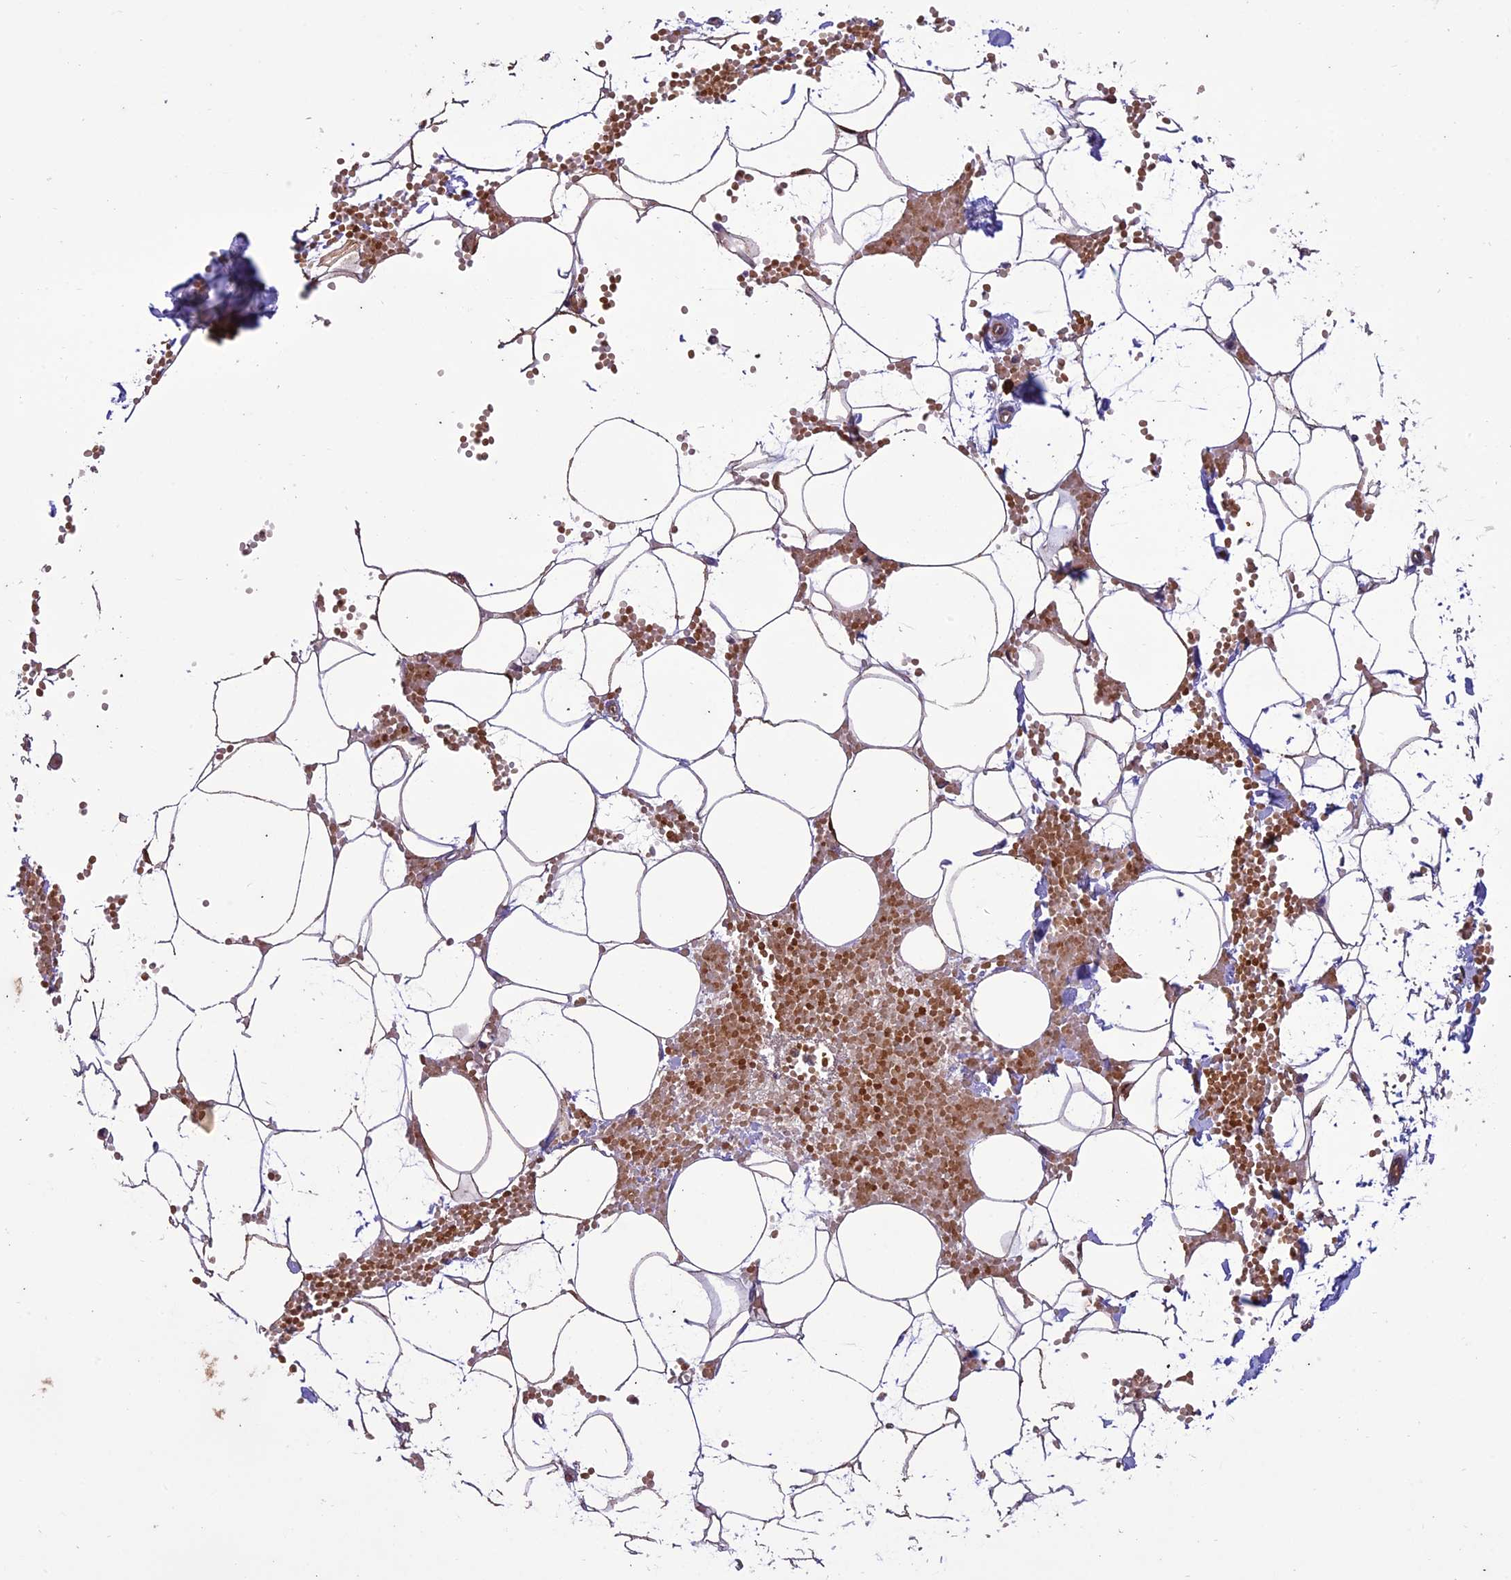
{"staining": {"intensity": "weak", "quantity": ">75%", "location": "cytoplasmic/membranous"}, "tissue": "adipose tissue", "cell_type": "Adipocytes", "image_type": "normal", "snomed": [{"axis": "morphology", "description": "Normal tissue, NOS"}, {"axis": "topography", "description": "Breast"}], "caption": "Adipose tissue stained for a protein exhibits weak cytoplasmic/membranous positivity in adipocytes. Ihc stains the protein in brown and the nuclei are stained blue.", "gene": "NDUFAF1", "patient": {"sex": "female", "age": 23}}